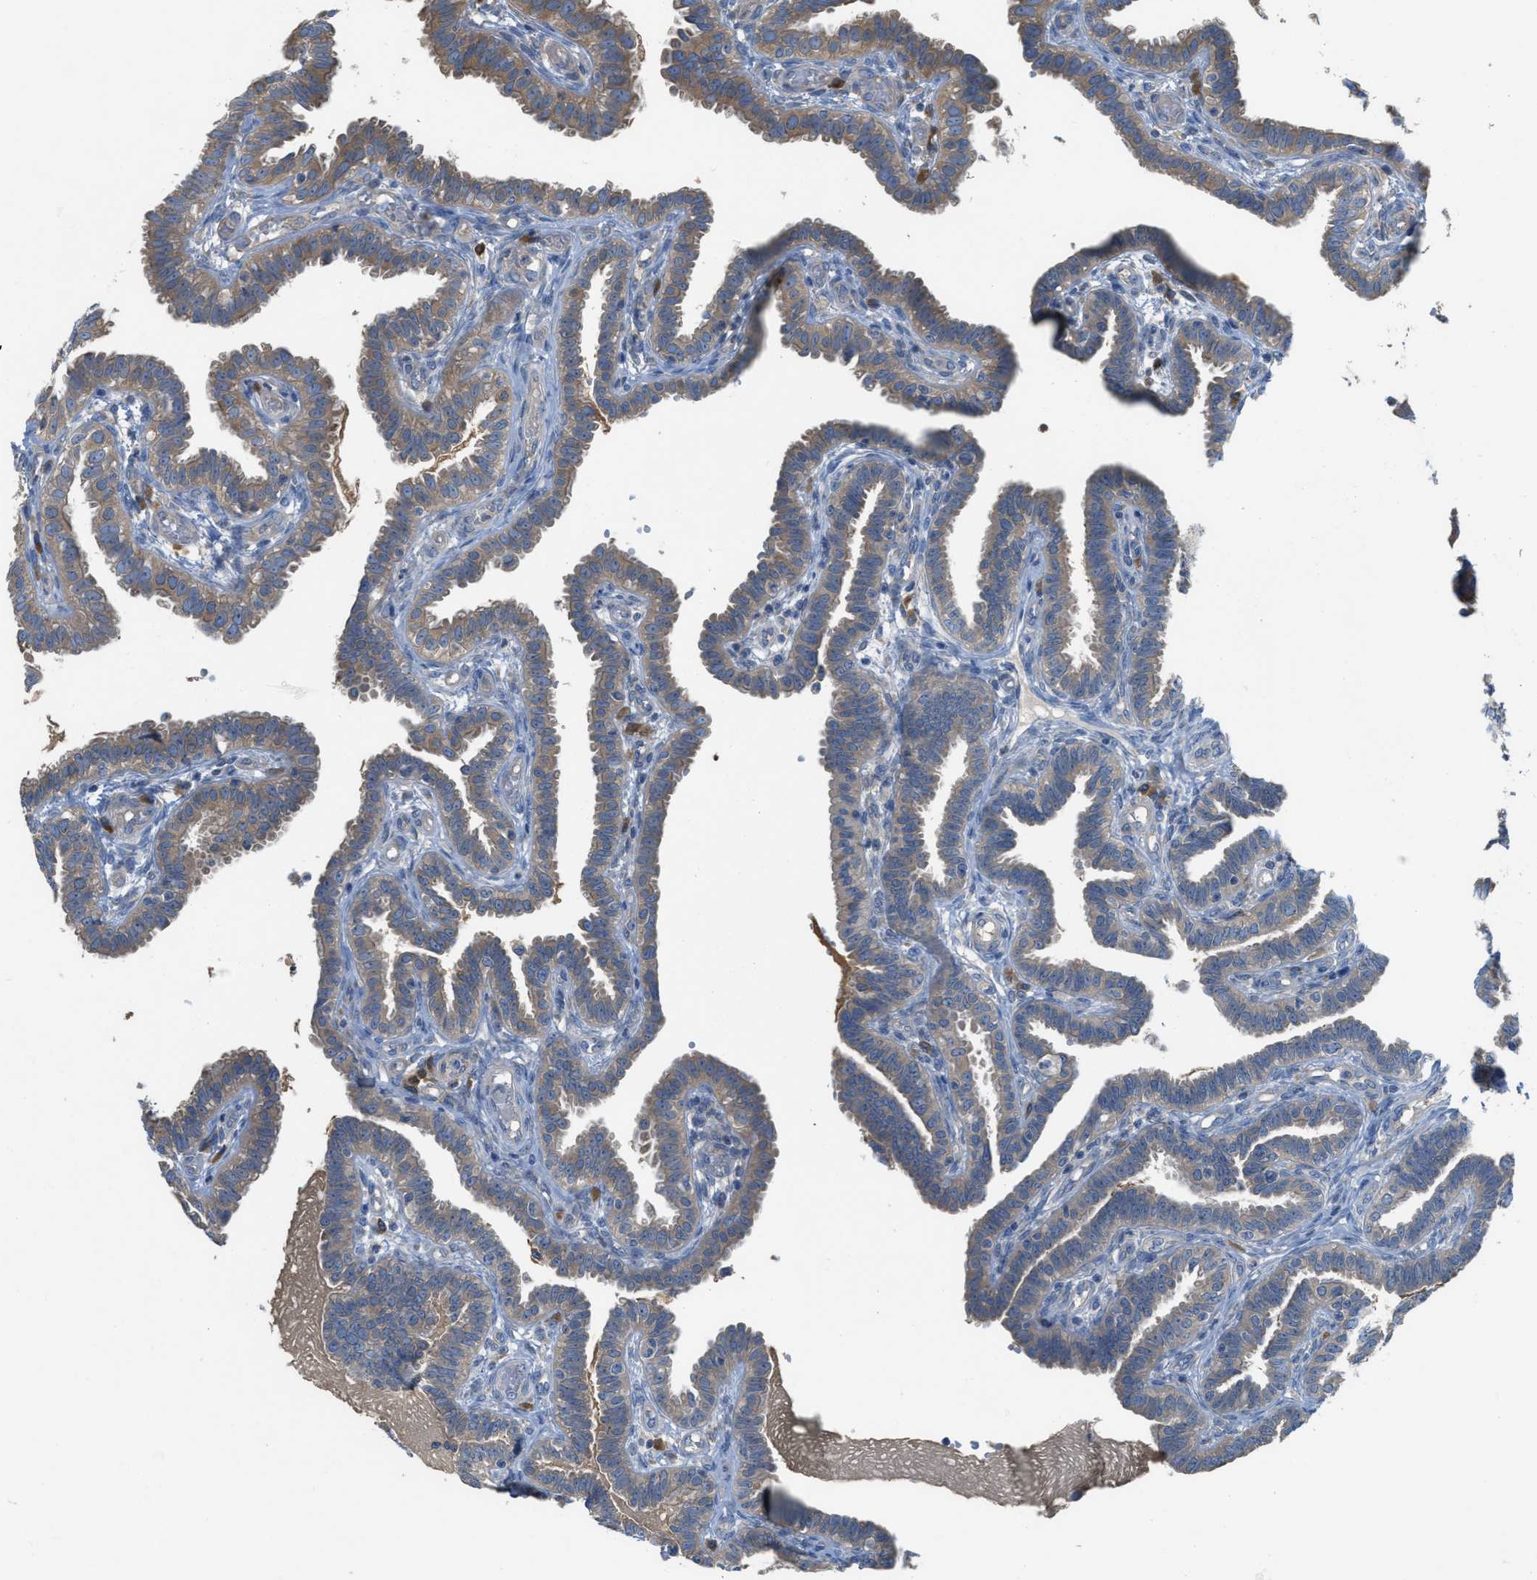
{"staining": {"intensity": "moderate", "quantity": ">75%", "location": "cytoplasmic/membranous"}, "tissue": "fallopian tube", "cell_type": "Glandular cells", "image_type": "normal", "snomed": [{"axis": "morphology", "description": "Normal tissue, NOS"}, {"axis": "topography", "description": "Fallopian tube"}, {"axis": "topography", "description": "Placenta"}], "caption": "Protein expression analysis of benign human fallopian tube reveals moderate cytoplasmic/membranous positivity in about >75% of glandular cells. The protein is stained brown, and the nuclei are stained in blue (DAB (3,3'-diaminobenzidine) IHC with brightfield microscopy, high magnification).", "gene": "UBA5", "patient": {"sex": "female", "age": 34}}